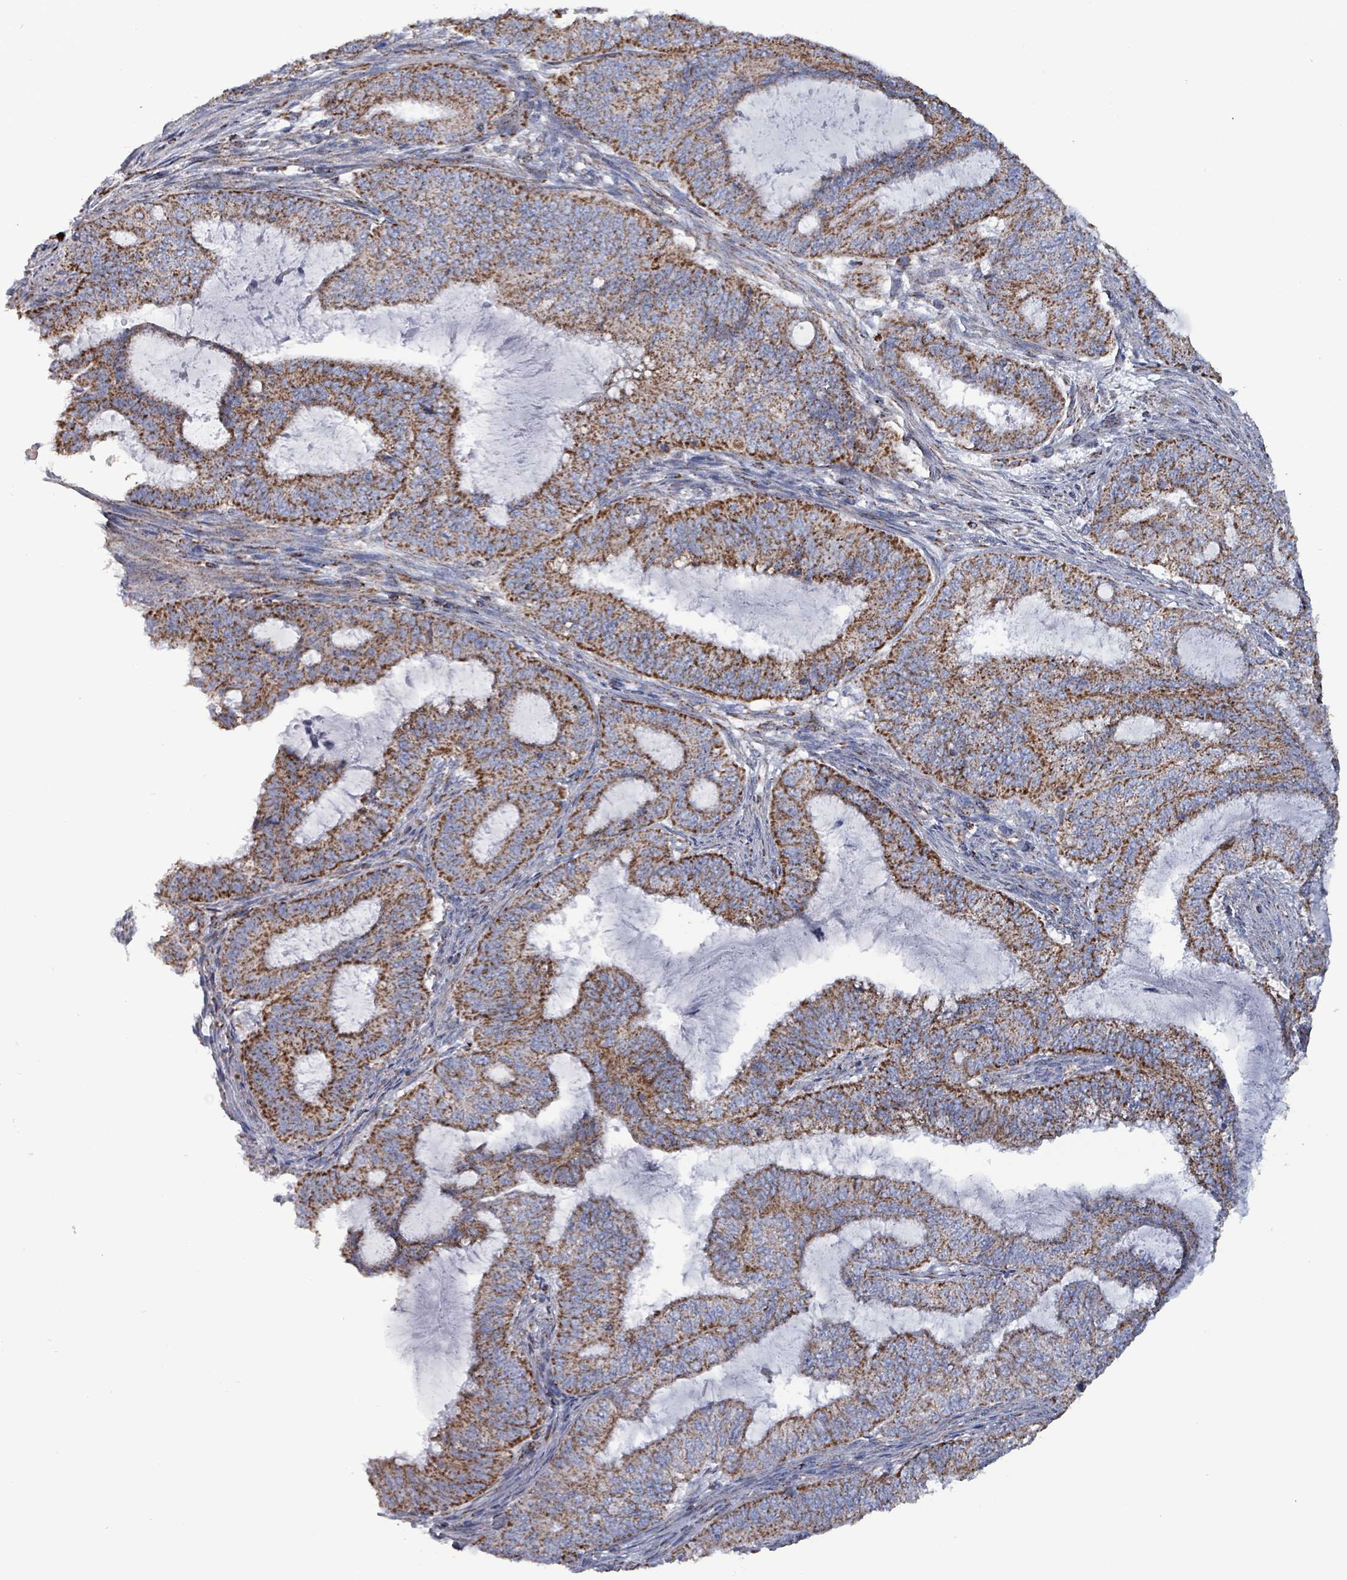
{"staining": {"intensity": "strong", "quantity": ">75%", "location": "cytoplasmic/membranous"}, "tissue": "endometrial cancer", "cell_type": "Tumor cells", "image_type": "cancer", "snomed": [{"axis": "morphology", "description": "Adenocarcinoma, NOS"}, {"axis": "topography", "description": "Endometrium"}], "caption": "High-power microscopy captured an immunohistochemistry micrograph of endometrial adenocarcinoma, revealing strong cytoplasmic/membranous expression in approximately >75% of tumor cells. (Brightfield microscopy of DAB IHC at high magnification).", "gene": "IDH3B", "patient": {"sex": "female", "age": 51}}